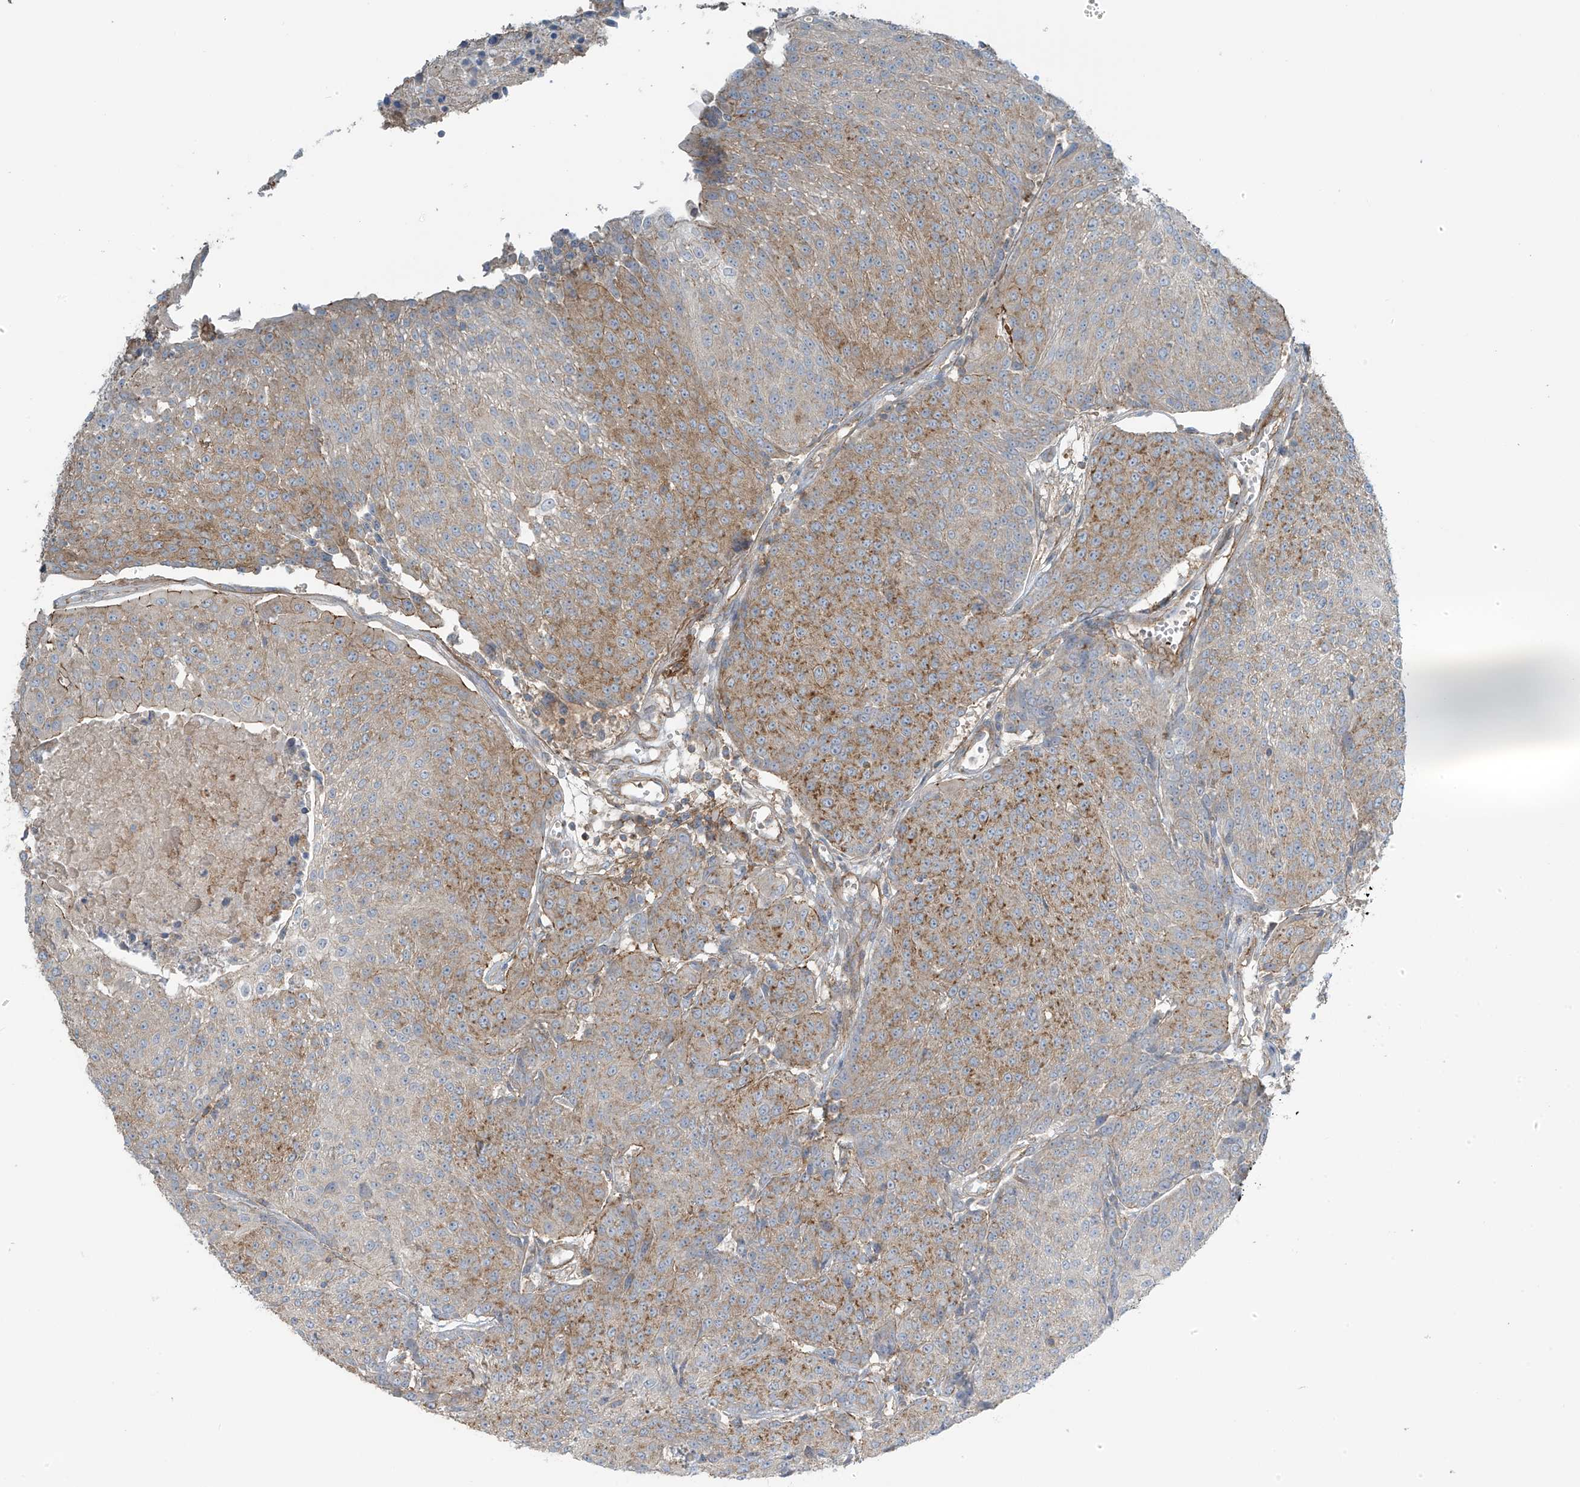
{"staining": {"intensity": "moderate", "quantity": "25%-75%", "location": "cytoplasmic/membranous"}, "tissue": "urothelial cancer", "cell_type": "Tumor cells", "image_type": "cancer", "snomed": [{"axis": "morphology", "description": "Urothelial carcinoma, High grade"}, {"axis": "topography", "description": "Urinary bladder"}], "caption": "This histopathology image reveals IHC staining of human urothelial cancer, with medium moderate cytoplasmic/membranous positivity in approximately 25%-75% of tumor cells.", "gene": "SLC9A2", "patient": {"sex": "female", "age": 85}}